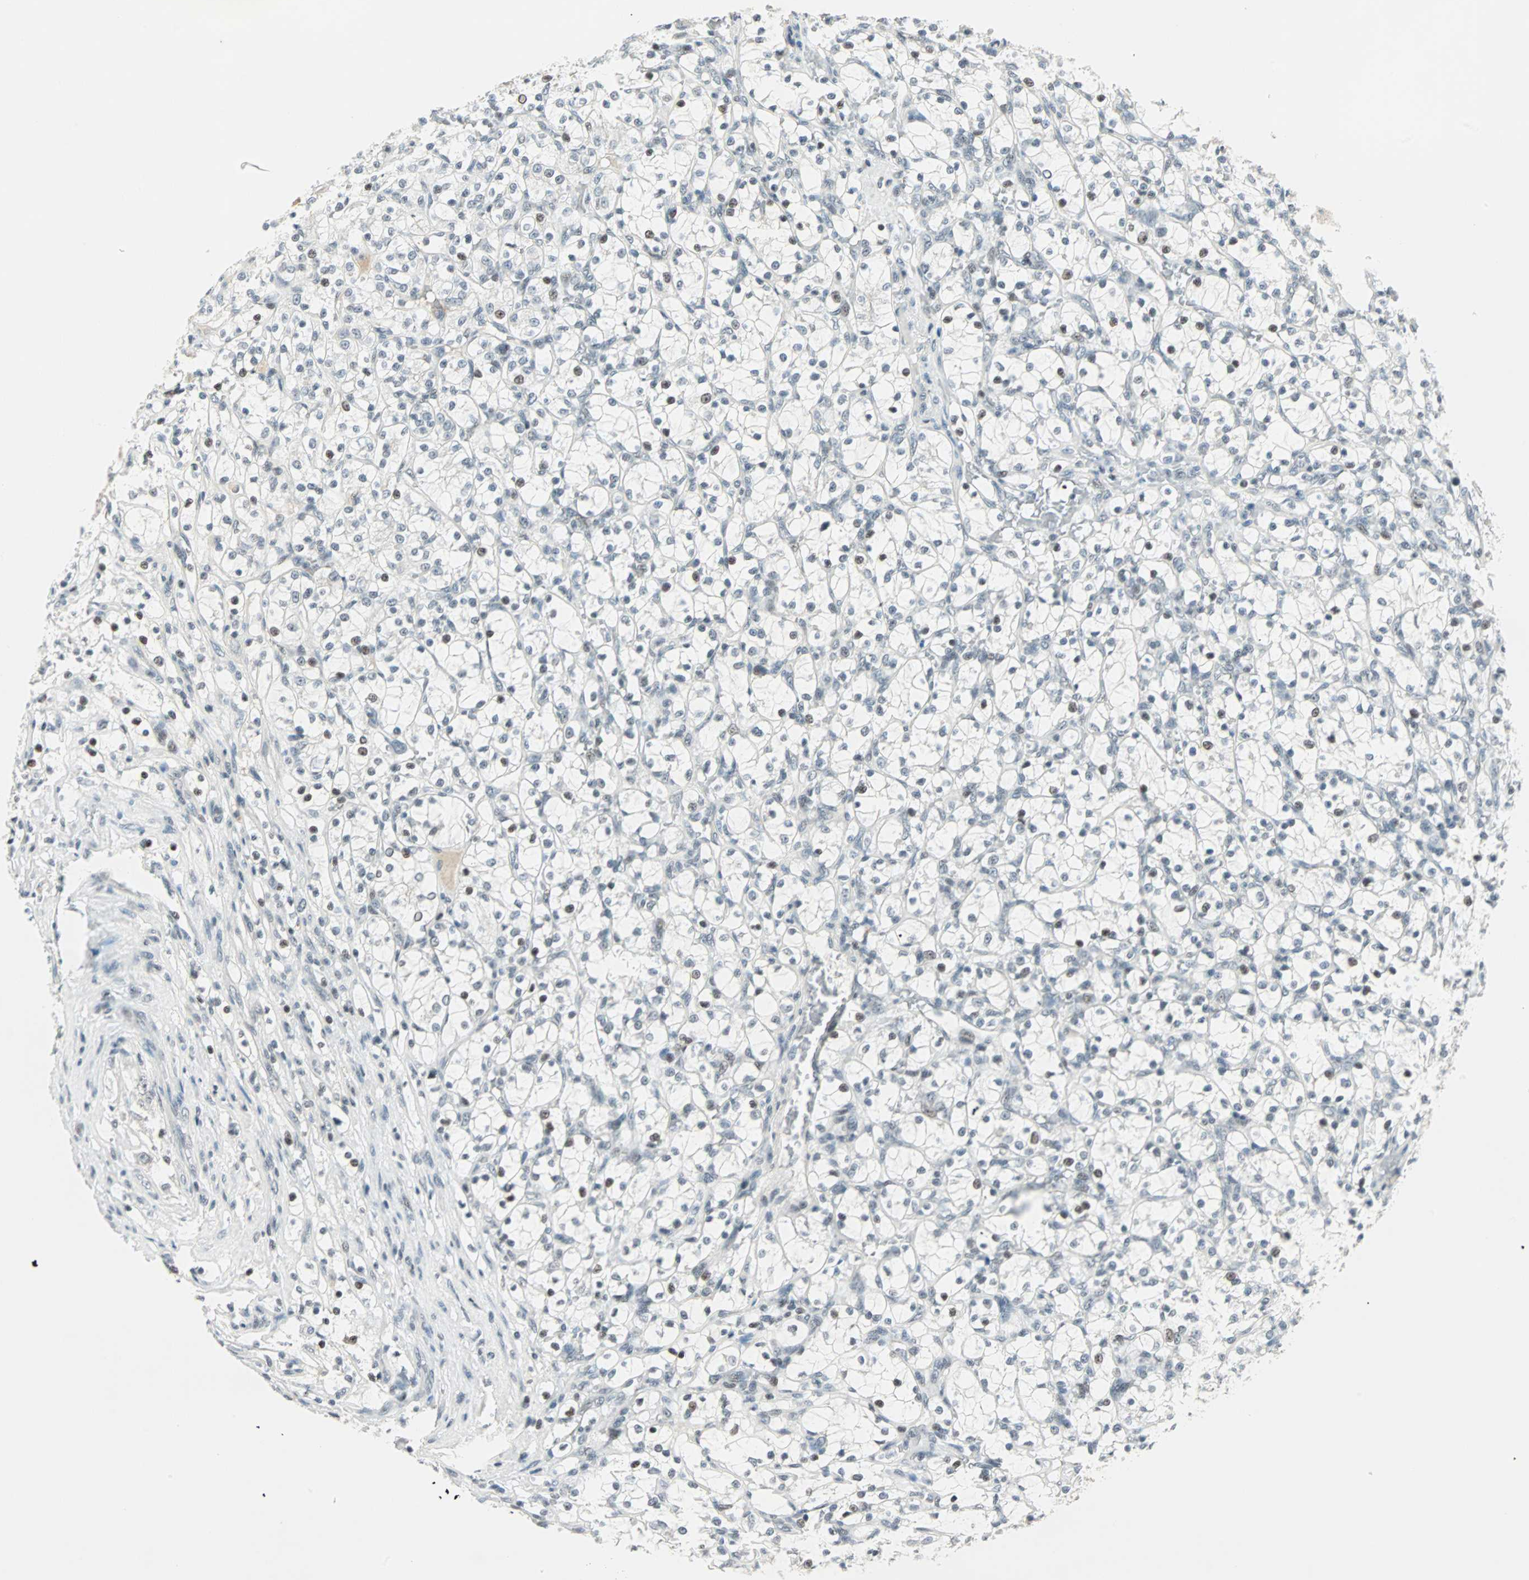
{"staining": {"intensity": "moderate", "quantity": "<25%", "location": "nuclear"}, "tissue": "renal cancer", "cell_type": "Tumor cells", "image_type": "cancer", "snomed": [{"axis": "morphology", "description": "Adenocarcinoma, NOS"}, {"axis": "topography", "description": "Kidney"}], "caption": "A high-resolution photomicrograph shows immunohistochemistry staining of renal adenocarcinoma, which shows moderate nuclear positivity in approximately <25% of tumor cells.", "gene": "SIN3A", "patient": {"sex": "female", "age": 69}}